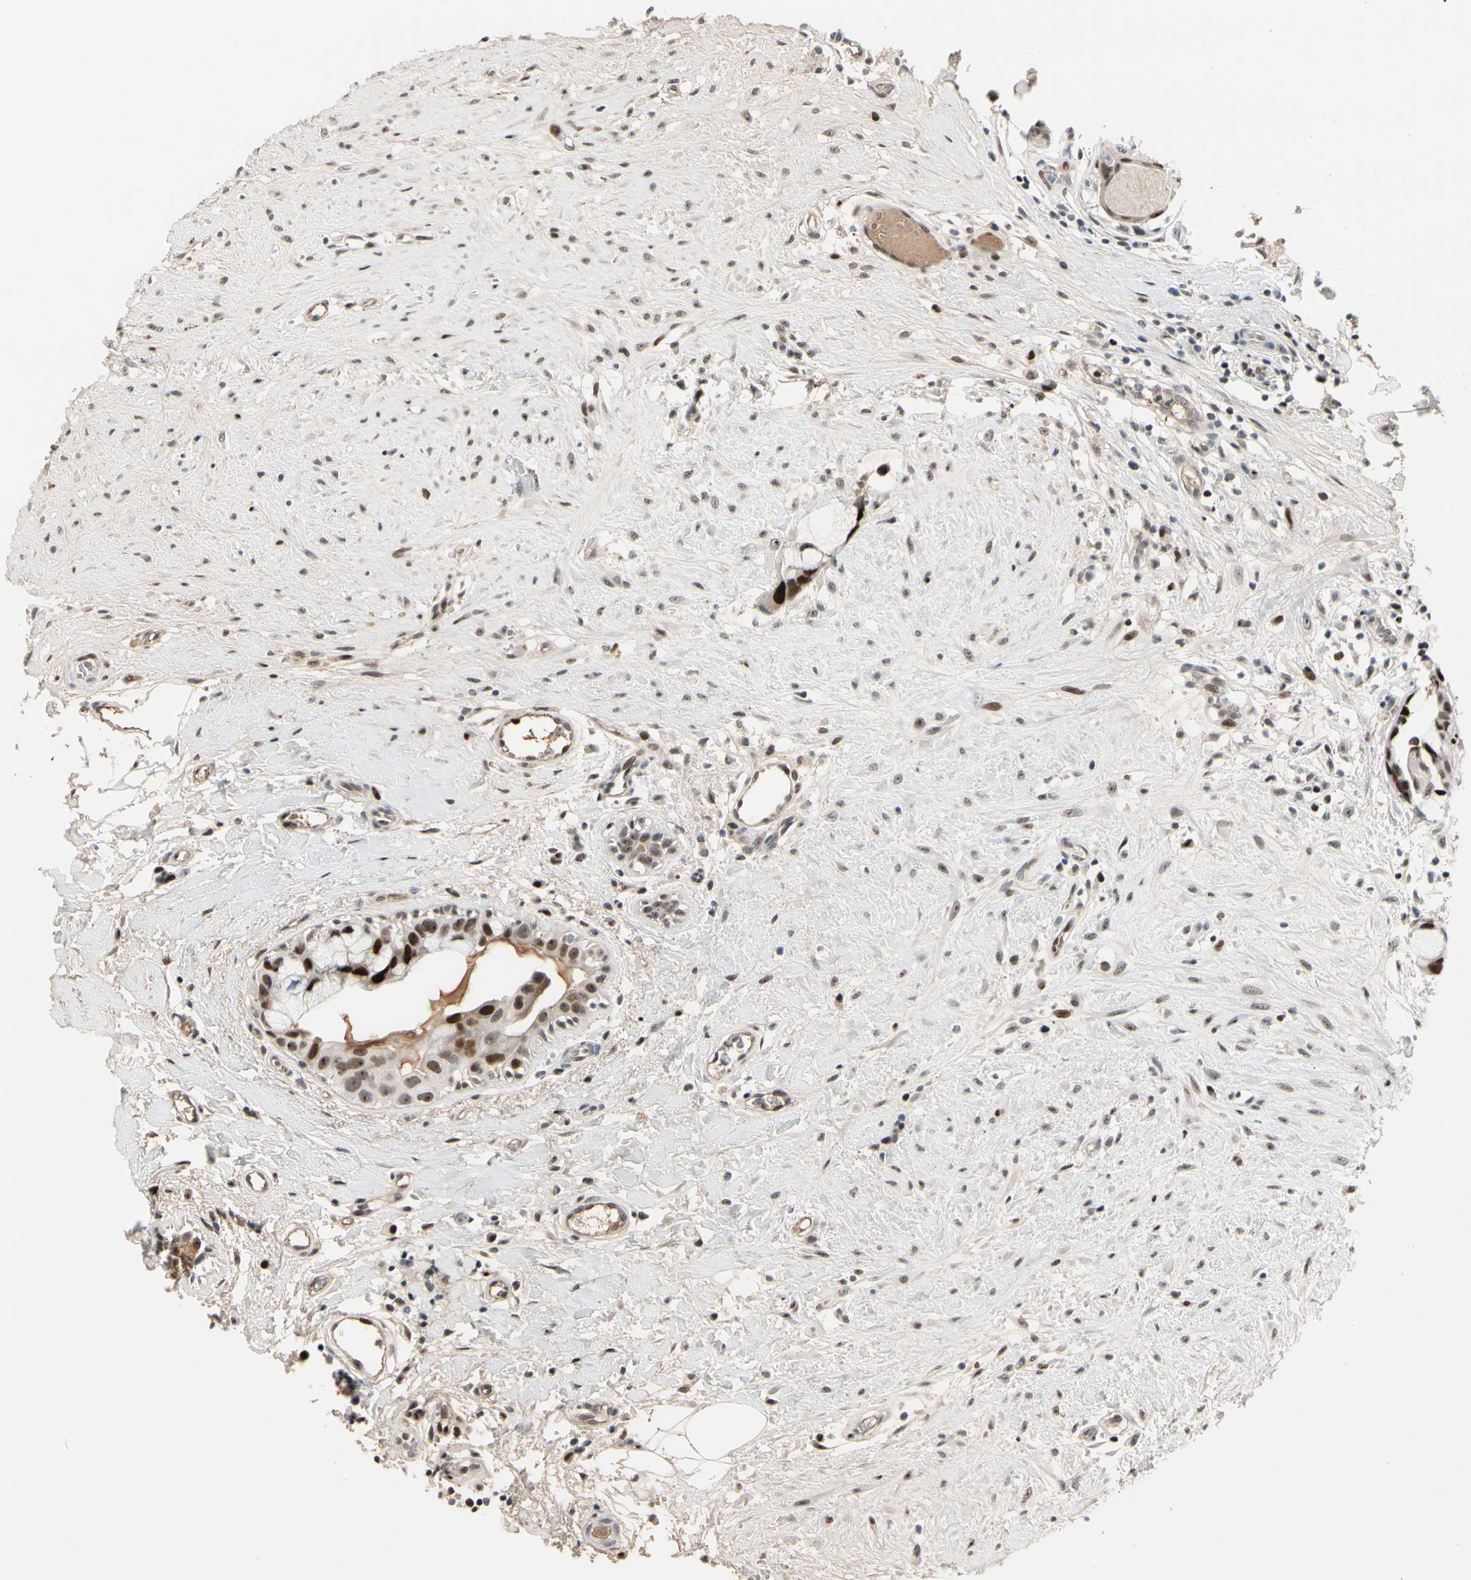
{"staining": {"intensity": "moderate", "quantity": ">75%", "location": "nuclear"}, "tissue": "breast cancer", "cell_type": "Tumor cells", "image_type": "cancer", "snomed": [{"axis": "morphology", "description": "Duct carcinoma"}, {"axis": "topography", "description": "Breast"}], "caption": "An immunohistochemistry (IHC) micrograph of tumor tissue is shown. Protein staining in brown shows moderate nuclear positivity in breast infiltrating ductal carcinoma within tumor cells.", "gene": "FOXO3", "patient": {"sex": "female", "age": 40}}